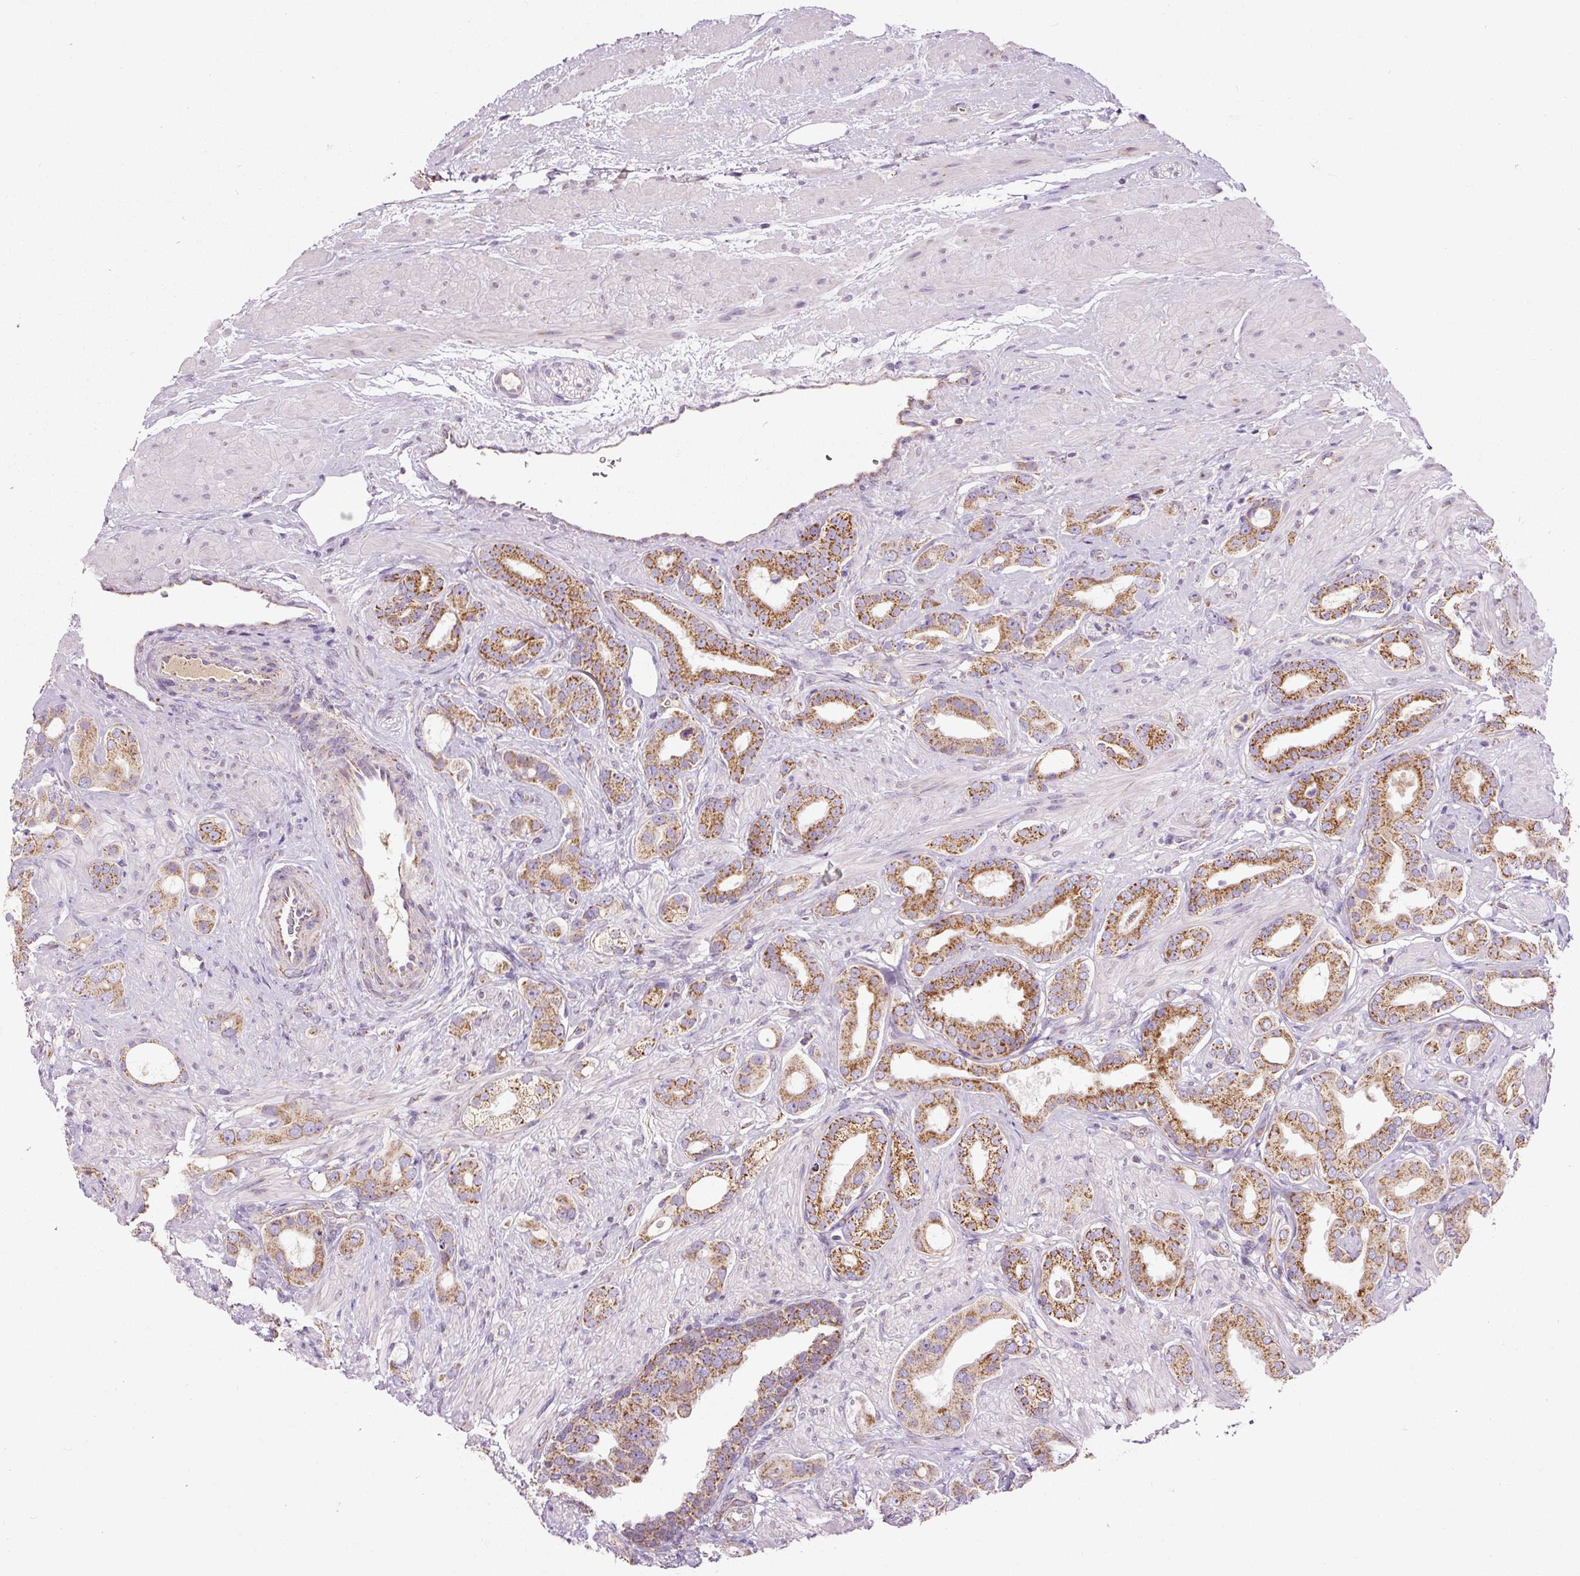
{"staining": {"intensity": "strong", "quantity": ">75%", "location": "cytoplasmic/membranous"}, "tissue": "prostate cancer", "cell_type": "Tumor cells", "image_type": "cancer", "snomed": [{"axis": "morphology", "description": "Adenocarcinoma, Low grade"}, {"axis": "topography", "description": "Prostate"}], "caption": "High-power microscopy captured an immunohistochemistry photomicrograph of prostate cancer (adenocarcinoma (low-grade)), revealing strong cytoplasmic/membranous expression in approximately >75% of tumor cells. The staining was performed using DAB, with brown indicating positive protein expression. Nuclei are stained blue with hematoxylin.", "gene": "NDUFB4", "patient": {"sex": "male", "age": 57}}